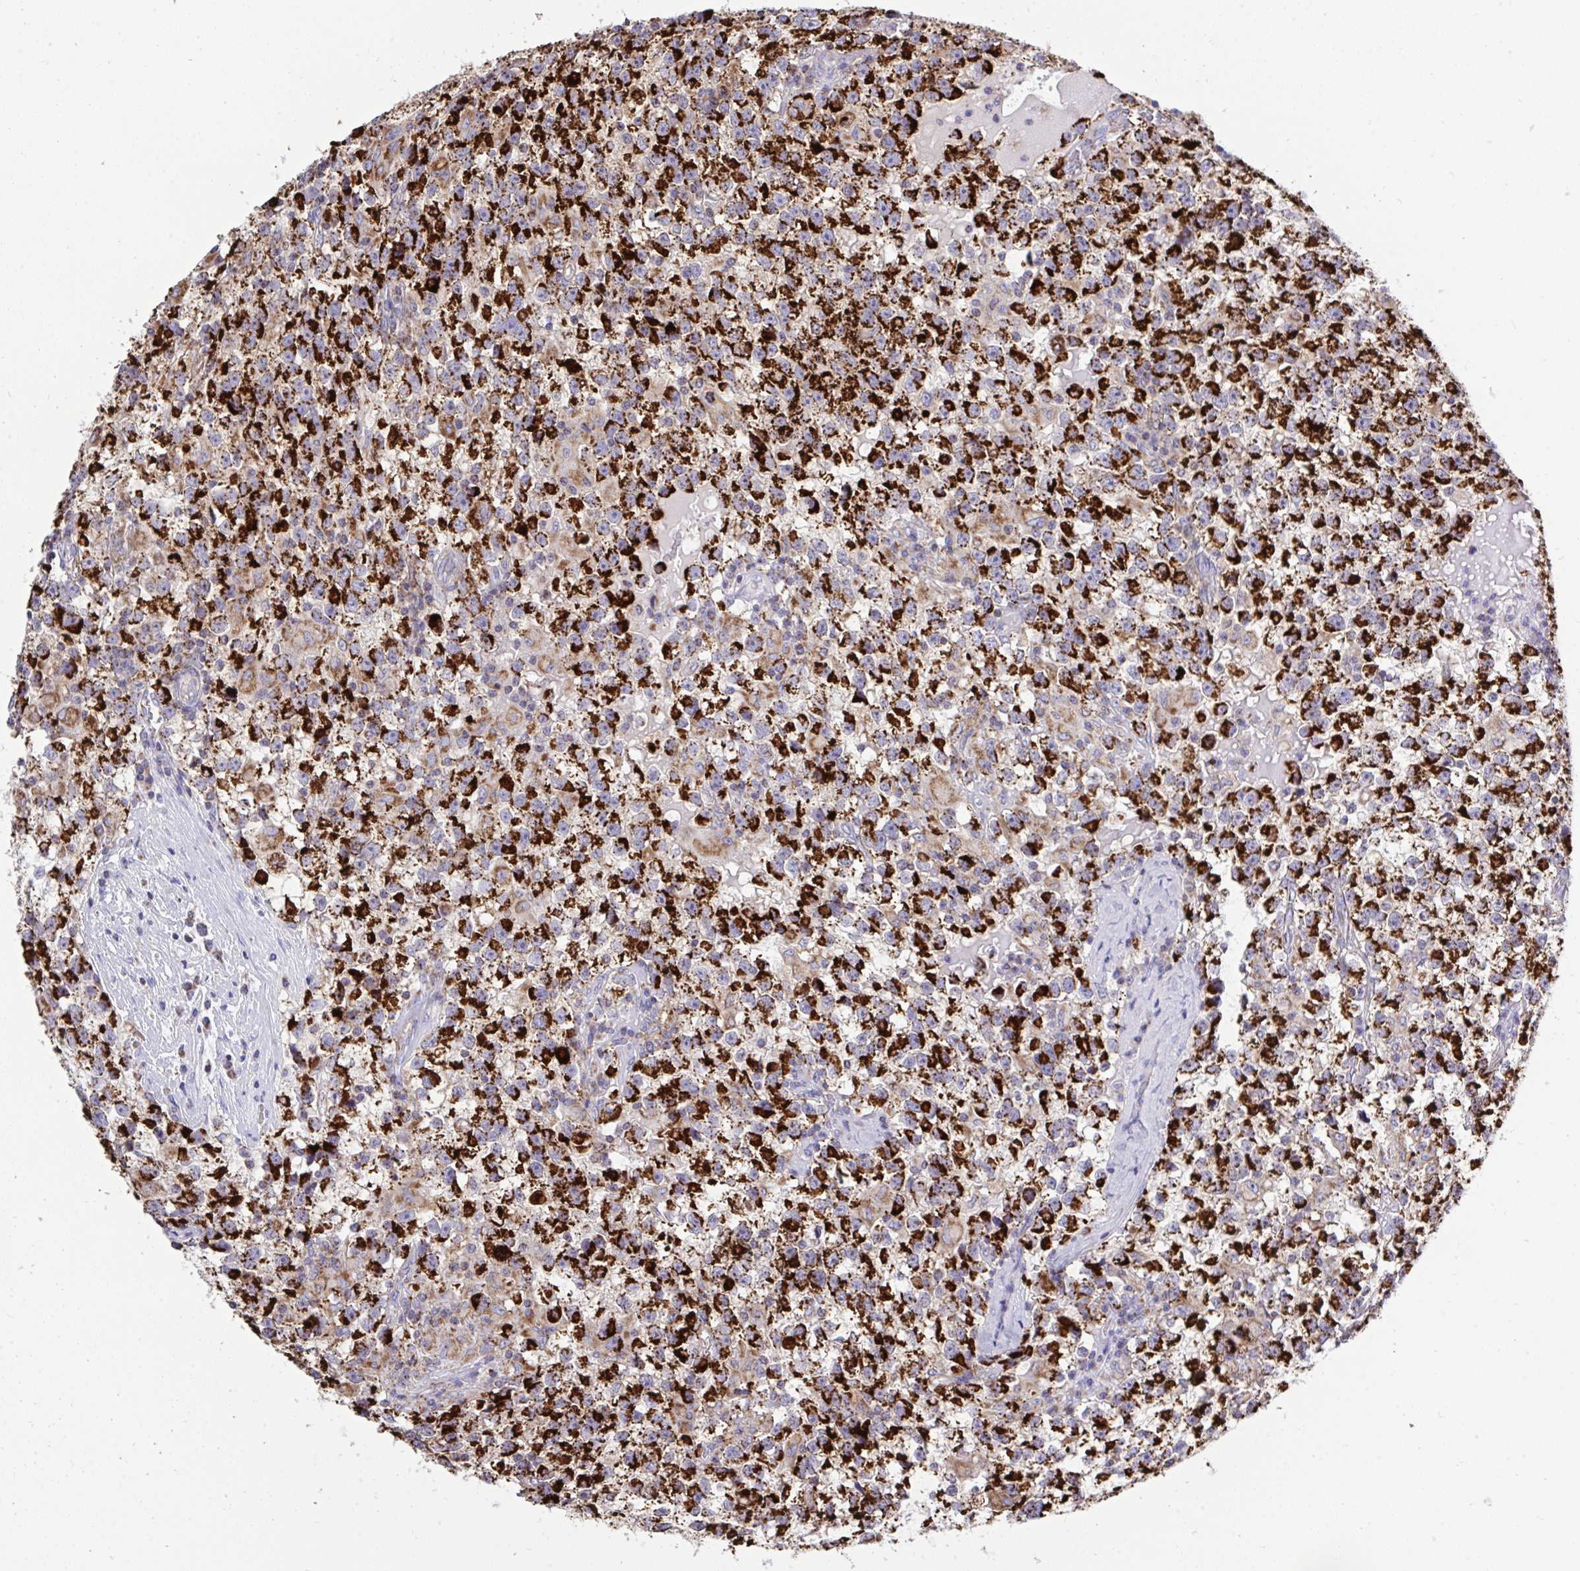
{"staining": {"intensity": "strong", "quantity": ">75%", "location": "cytoplasmic/membranous"}, "tissue": "testis cancer", "cell_type": "Tumor cells", "image_type": "cancer", "snomed": [{"axis": "morphology", "description": "Seminoma, NOS"}, {"axis": "topography", "description": "Testis"}], "caption": "An immunohistochemistry micrograph of tumor tissue is shown. Protein staining in brown highlights strong cytoplasmic/membranous positivity in testis seminoma within tumor cells.", "gene": "HSPE1", "patient": {"sex": "male", "age": 31}}